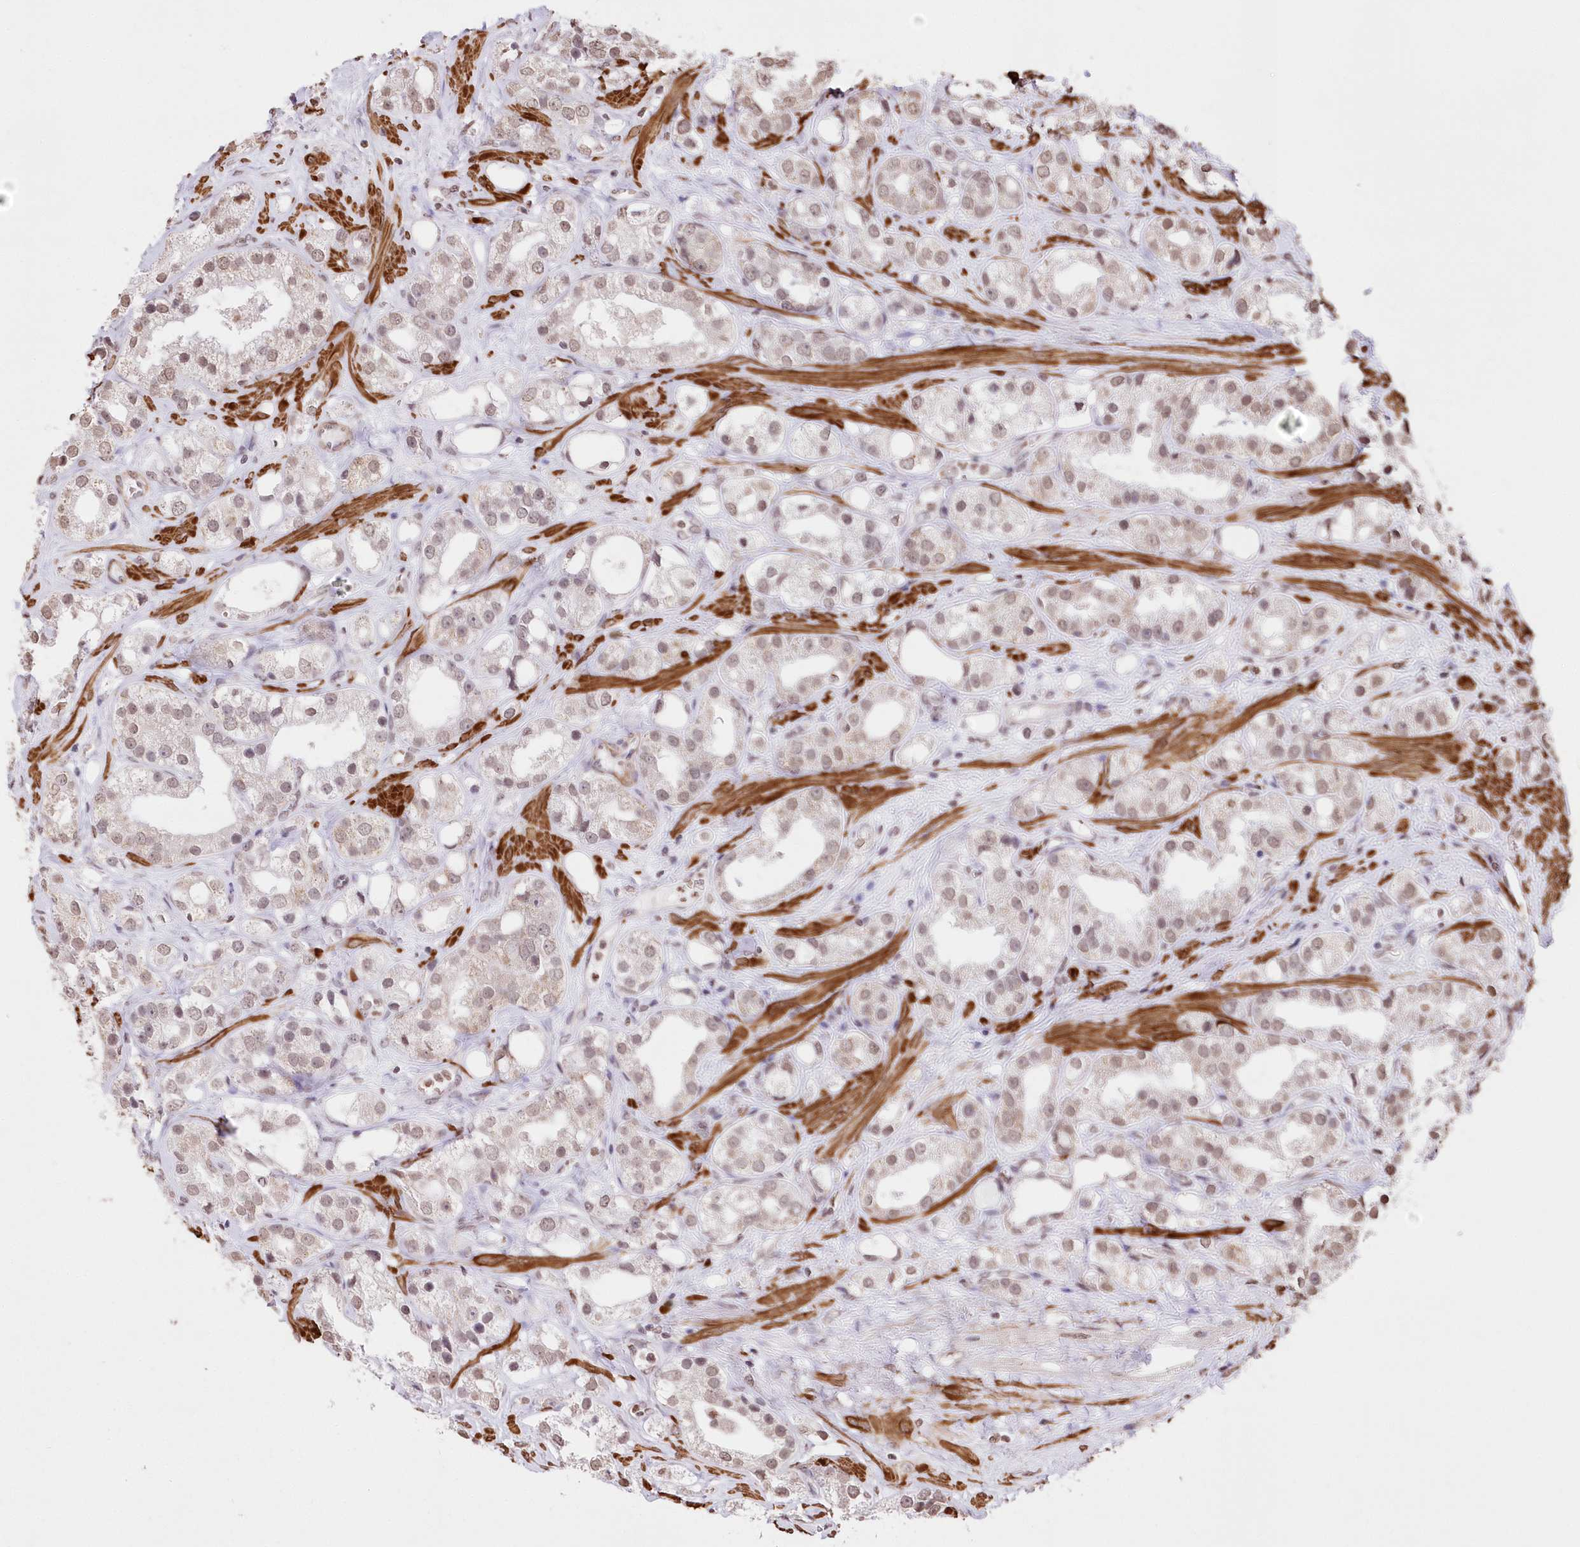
{"staining": {"intensity": "weak", "quantity": "<25%", "location": "cytoplasmic/membranous"}, "tissue": "prostate cancer", "cell_type": "Tumor cells", "image_type": "cancer", "snomed": [{"axis": "morphology", "description": "Adenocarcinoma, NOS"}, {"axis": "topography", "description": "Prostate"}], "caption": "Immunohistochemistry histopathology image of neoplastic tissue: prostate cancer (adenocarcinoma) stained with DAB demonstrates no significant protein positivity in tumor cells.", "gene": "RBM27", "patient": {"sex": "male", "age": 79}}